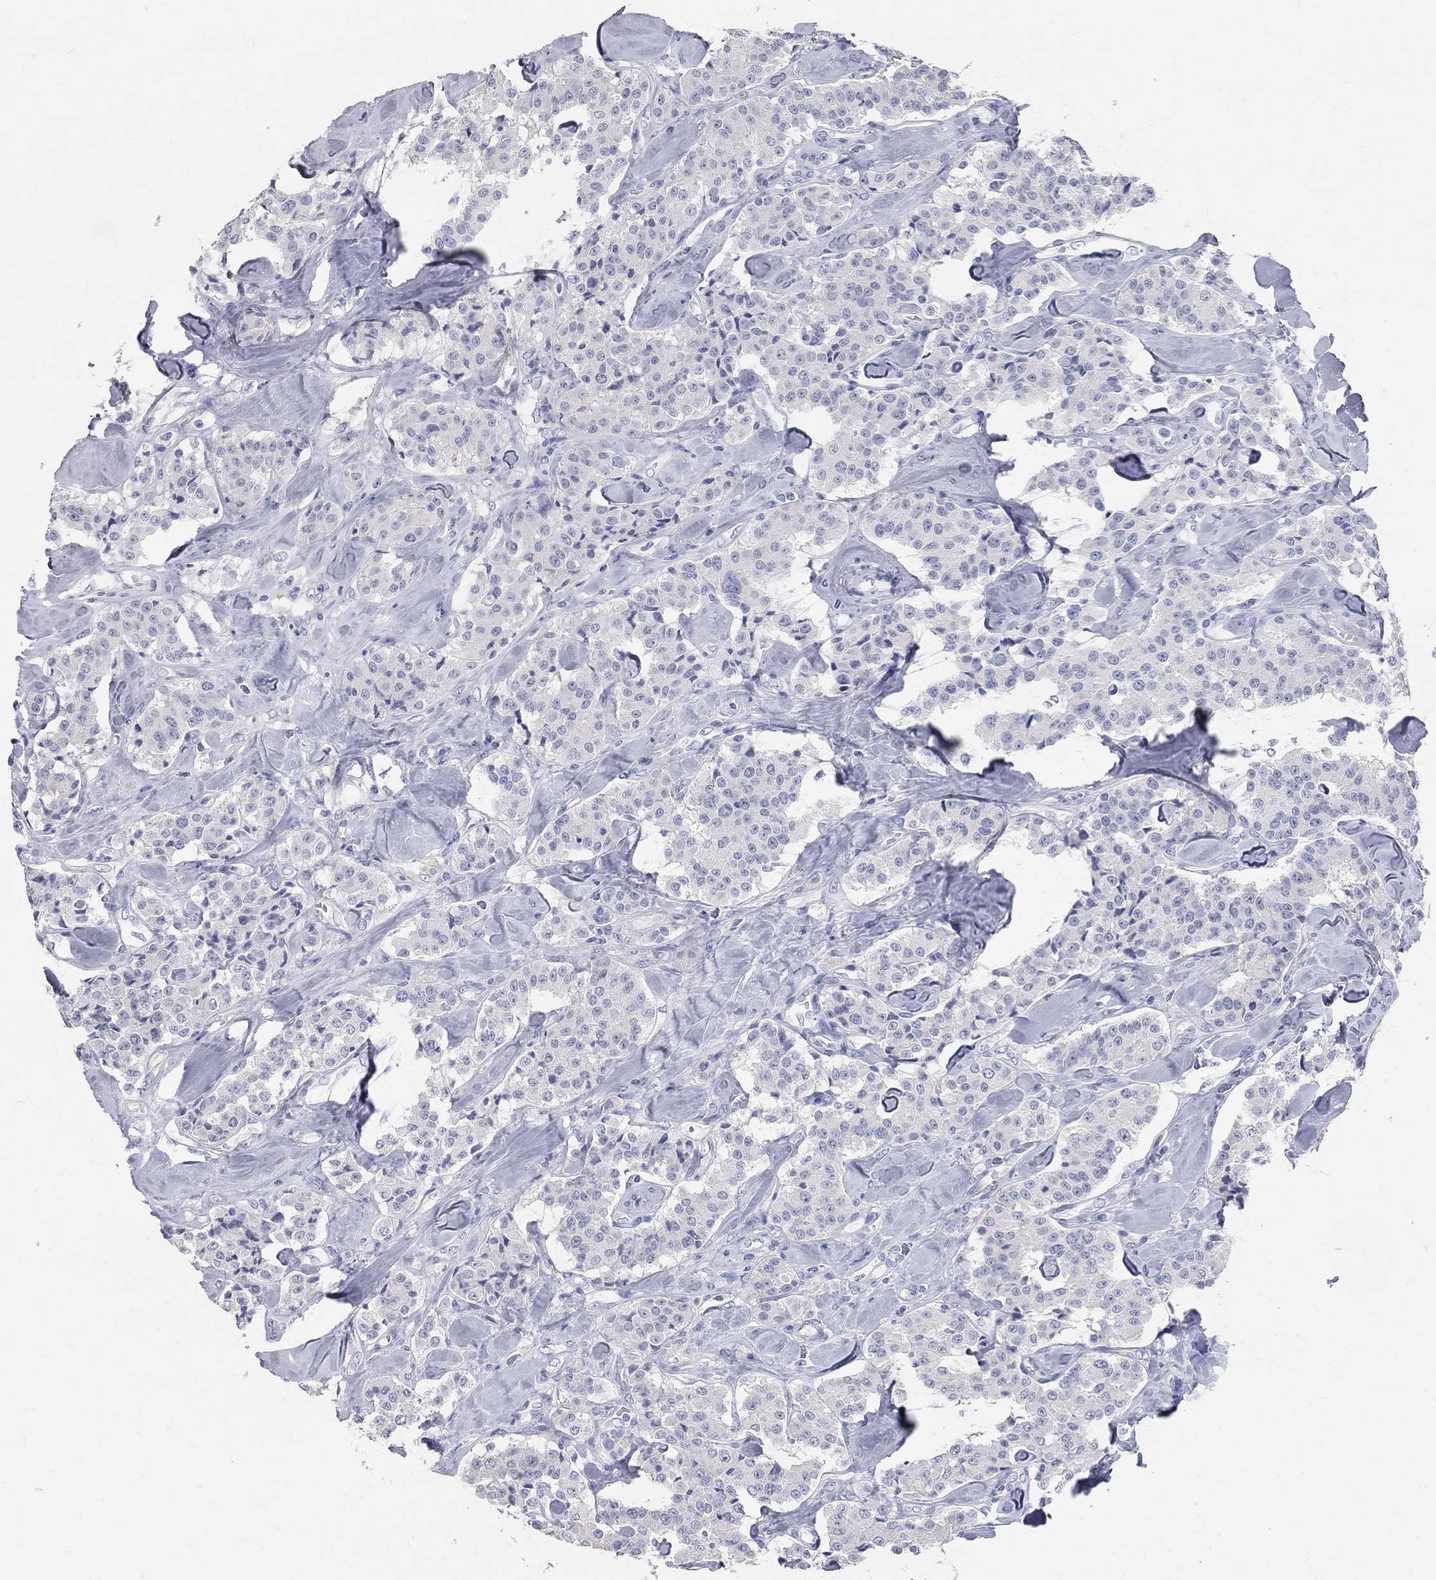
{"staining": {"intensity": "negative", "quantity": "none", "location": "none"}, "tissue": "carcinoid", "cell_type": "Tumor cells", "image_type": "cancer", "snomed": [{"axis": "morphology", "description": "Carcinoid, malignant, NOS"}, {"axis": "topography", "description": "Pancreas"}], "caption": "This is a histopathology image of IHC staining of carcinoid, which shows no expression in tumor cells. (DAB (3,3'-diaminobenzidine) immunohistochemistry, high magnification).", "gene": "AOX1", "patient": {"sex": "male", "age": 41}}